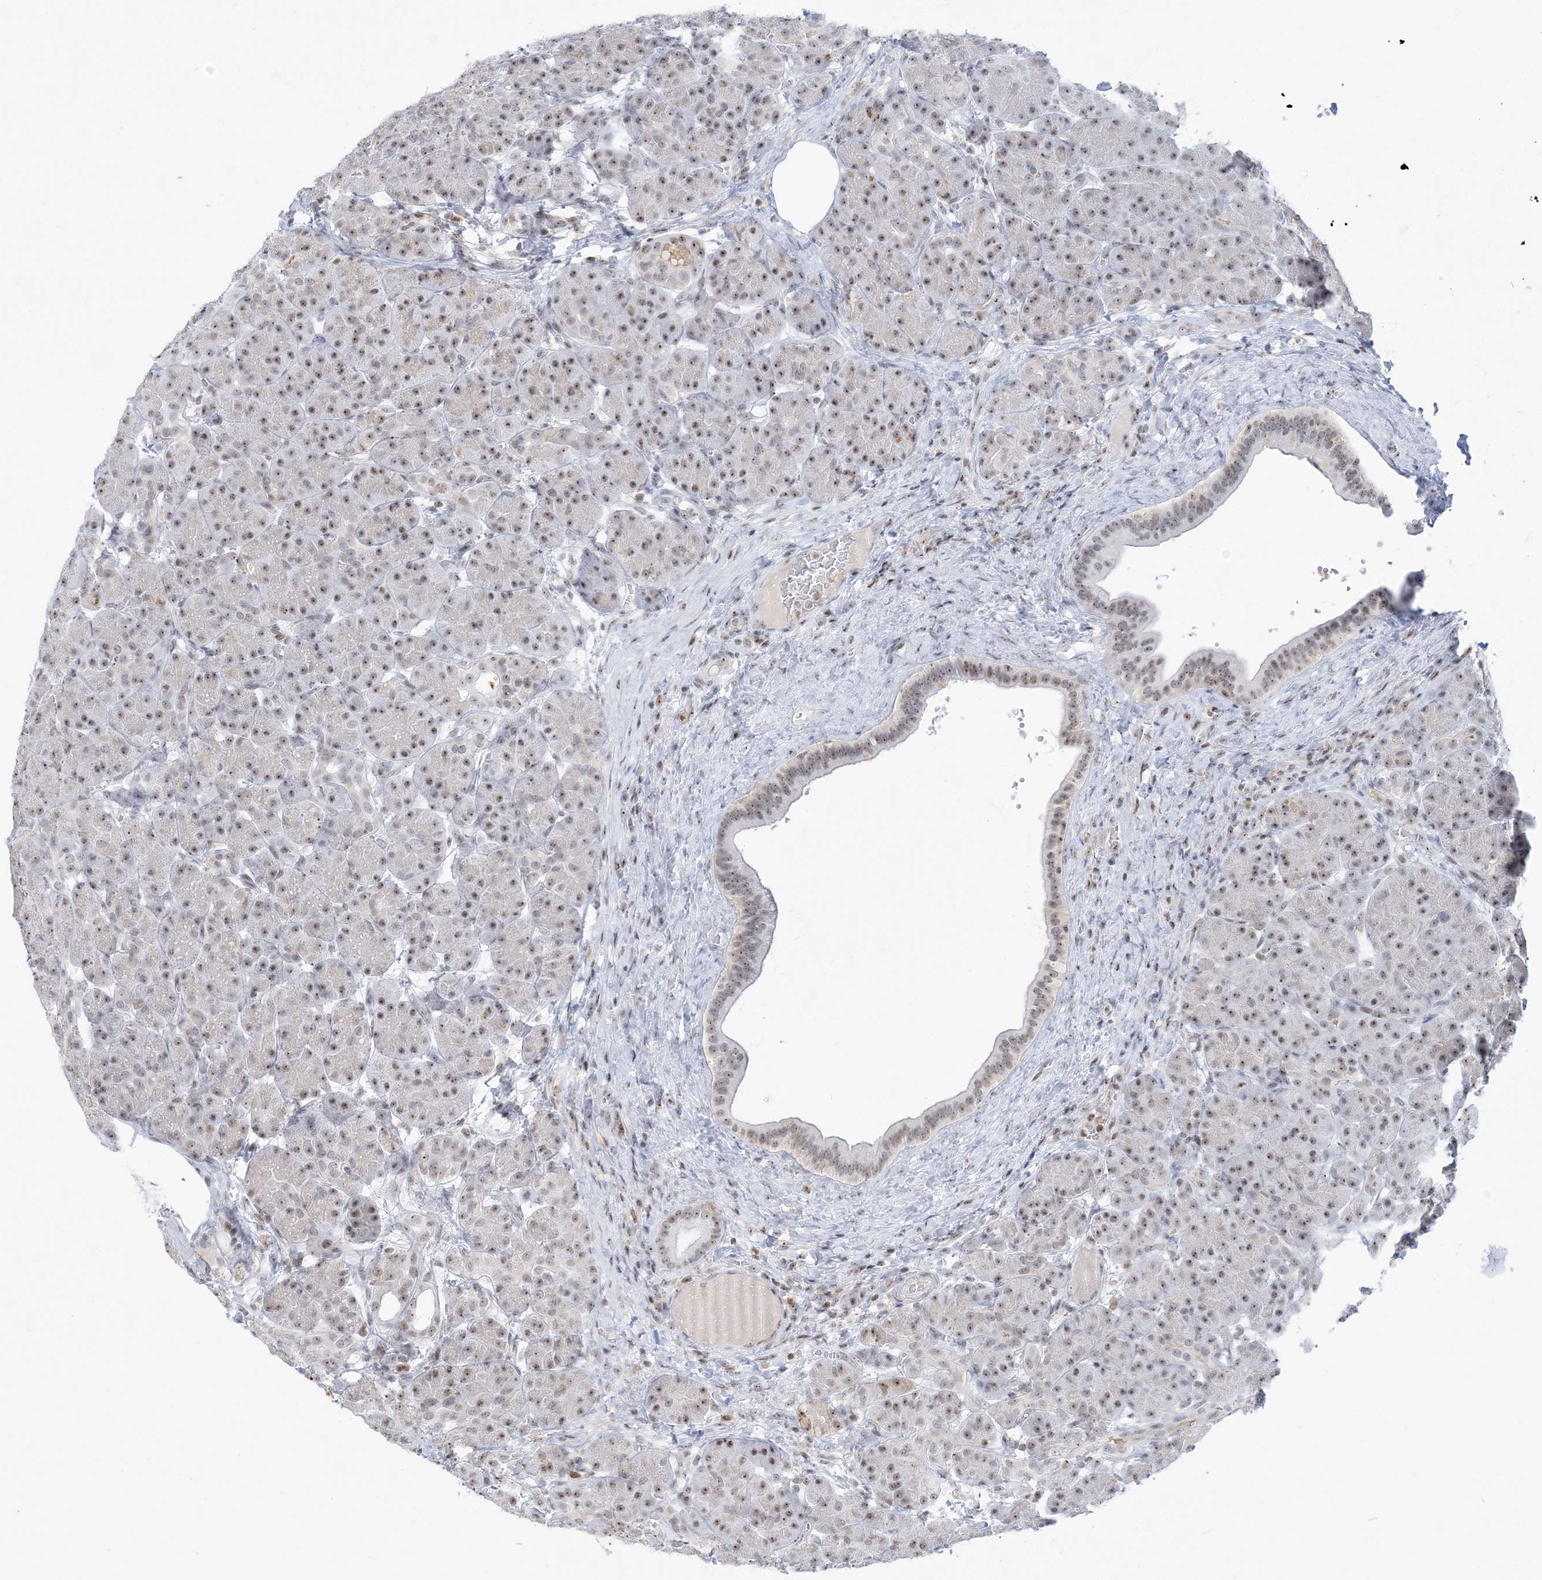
{"staining": {"intensity": "moderate", "quantity": ">75%", "location": "nuclear"}, "tissue": "pancreas", "cell_type": "Exocrine glandular cells", "image_type": "normal", "snomed": [{"axis": "morphology", "description": "Normal tissue, NOS"}, {"axis": "topography", "description": "Pancreas"}], "caption": "DAB (3,3'-diaminobenzidine) immunohistochemical staining of normal pancreas displays moderate nuclear protein staining in about >75% of exocrine glandular cells. The protein is shown in brown color, while the nuclei are stained blue.", "gene": "DDX21", "patient": {"sex": "male", "age": 63}}